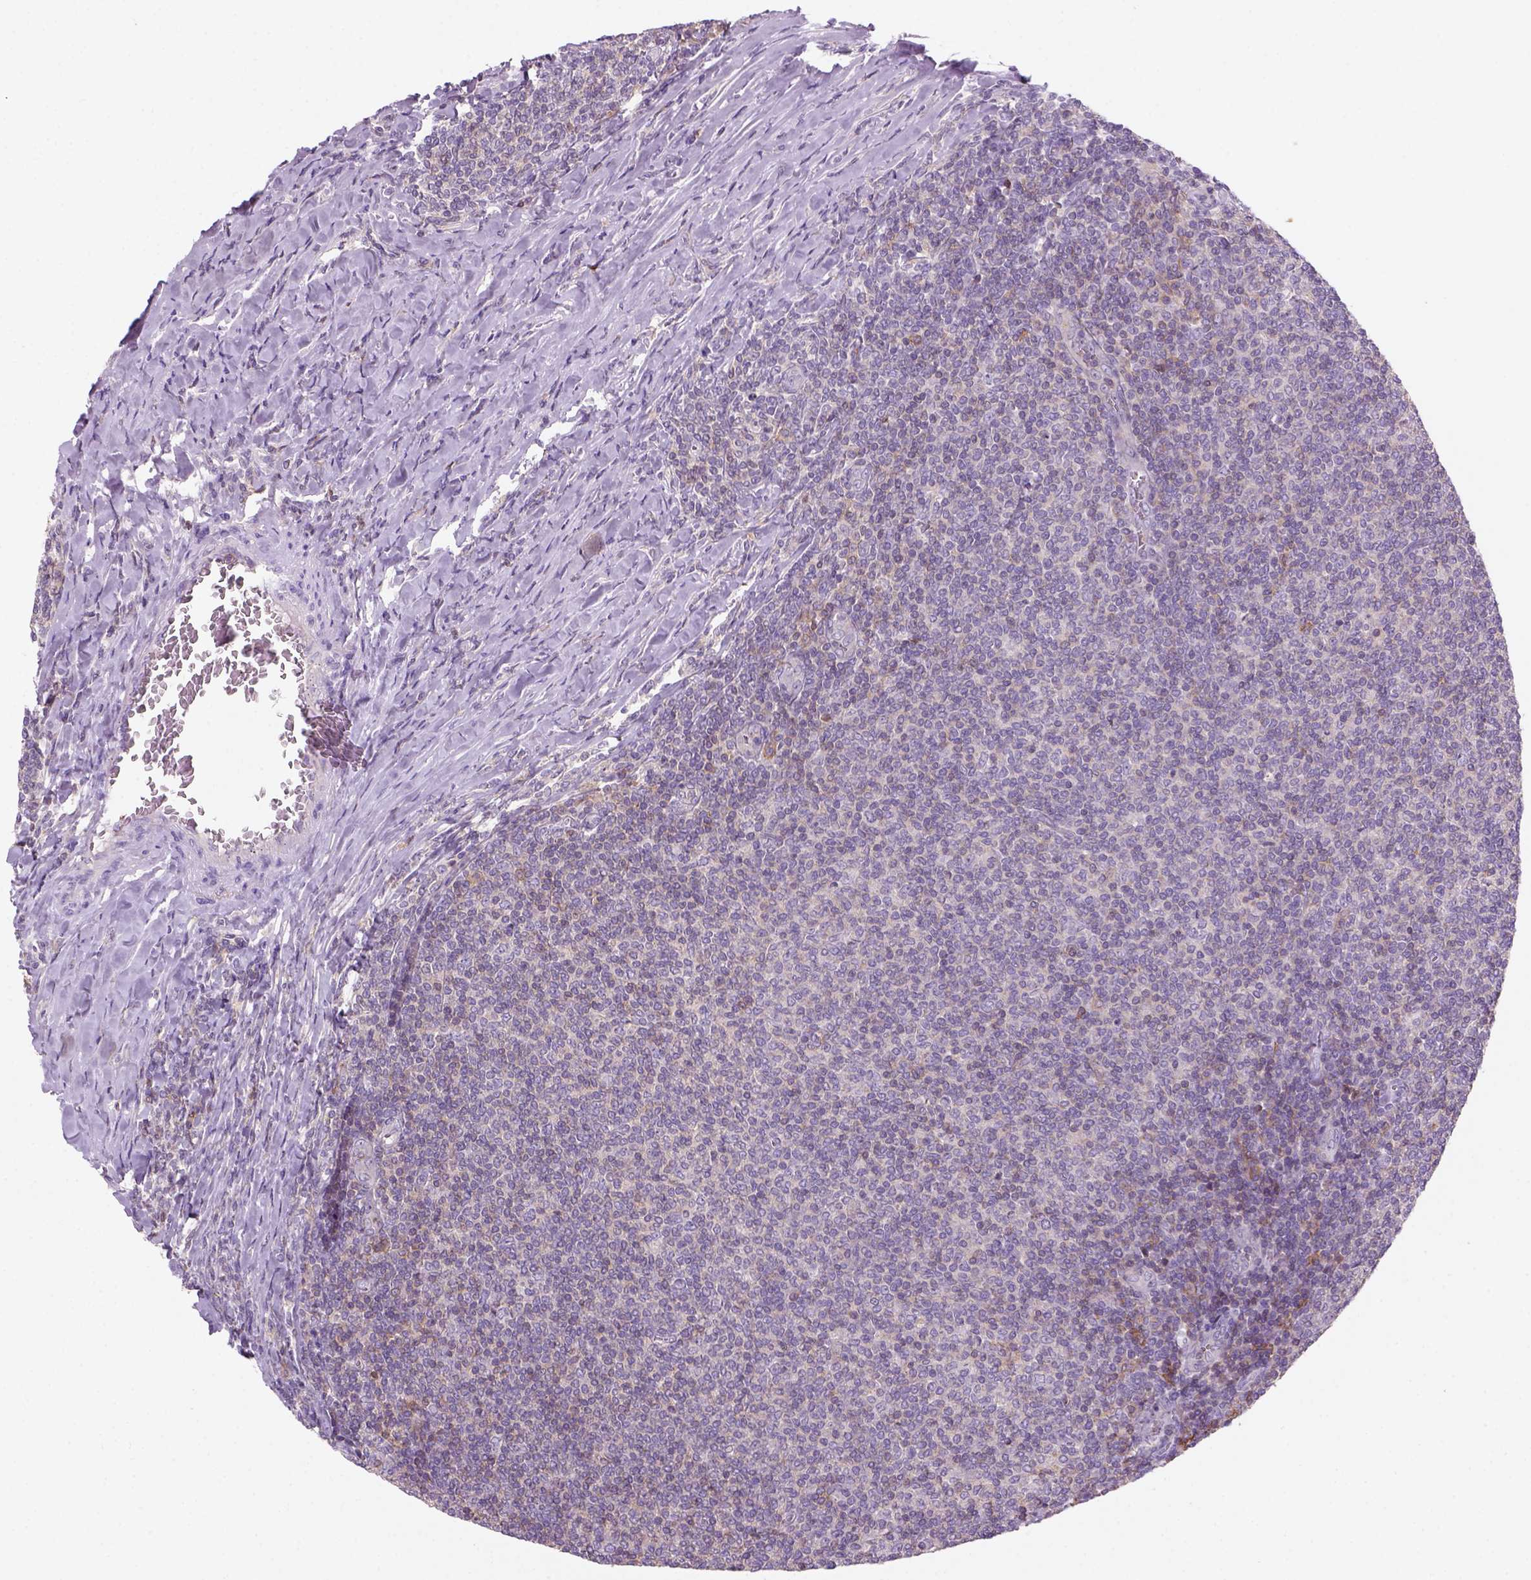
{"staining": {"intensity": "negative", "quantity": "none", "location": "none"}, "tissue": "lymphoma", "cell_type": "Tumor cells", "image_type": "cancer", "snomed": [{"axis": "morphology", "description": "Malignant lymphoma, non-Hodgkin's type, Low grade"}, {"axis": "topography", "description": "Lymph node"}], "caption": "Immunohistochemistry image of neoplastic tissue: human lymphoma stained with DAB (3,3'-diaminobenzidine) reveals no significant protein expression in tumor cells.", "gene": "GOT1", "patient": {"sex": "male", "age": 52}}